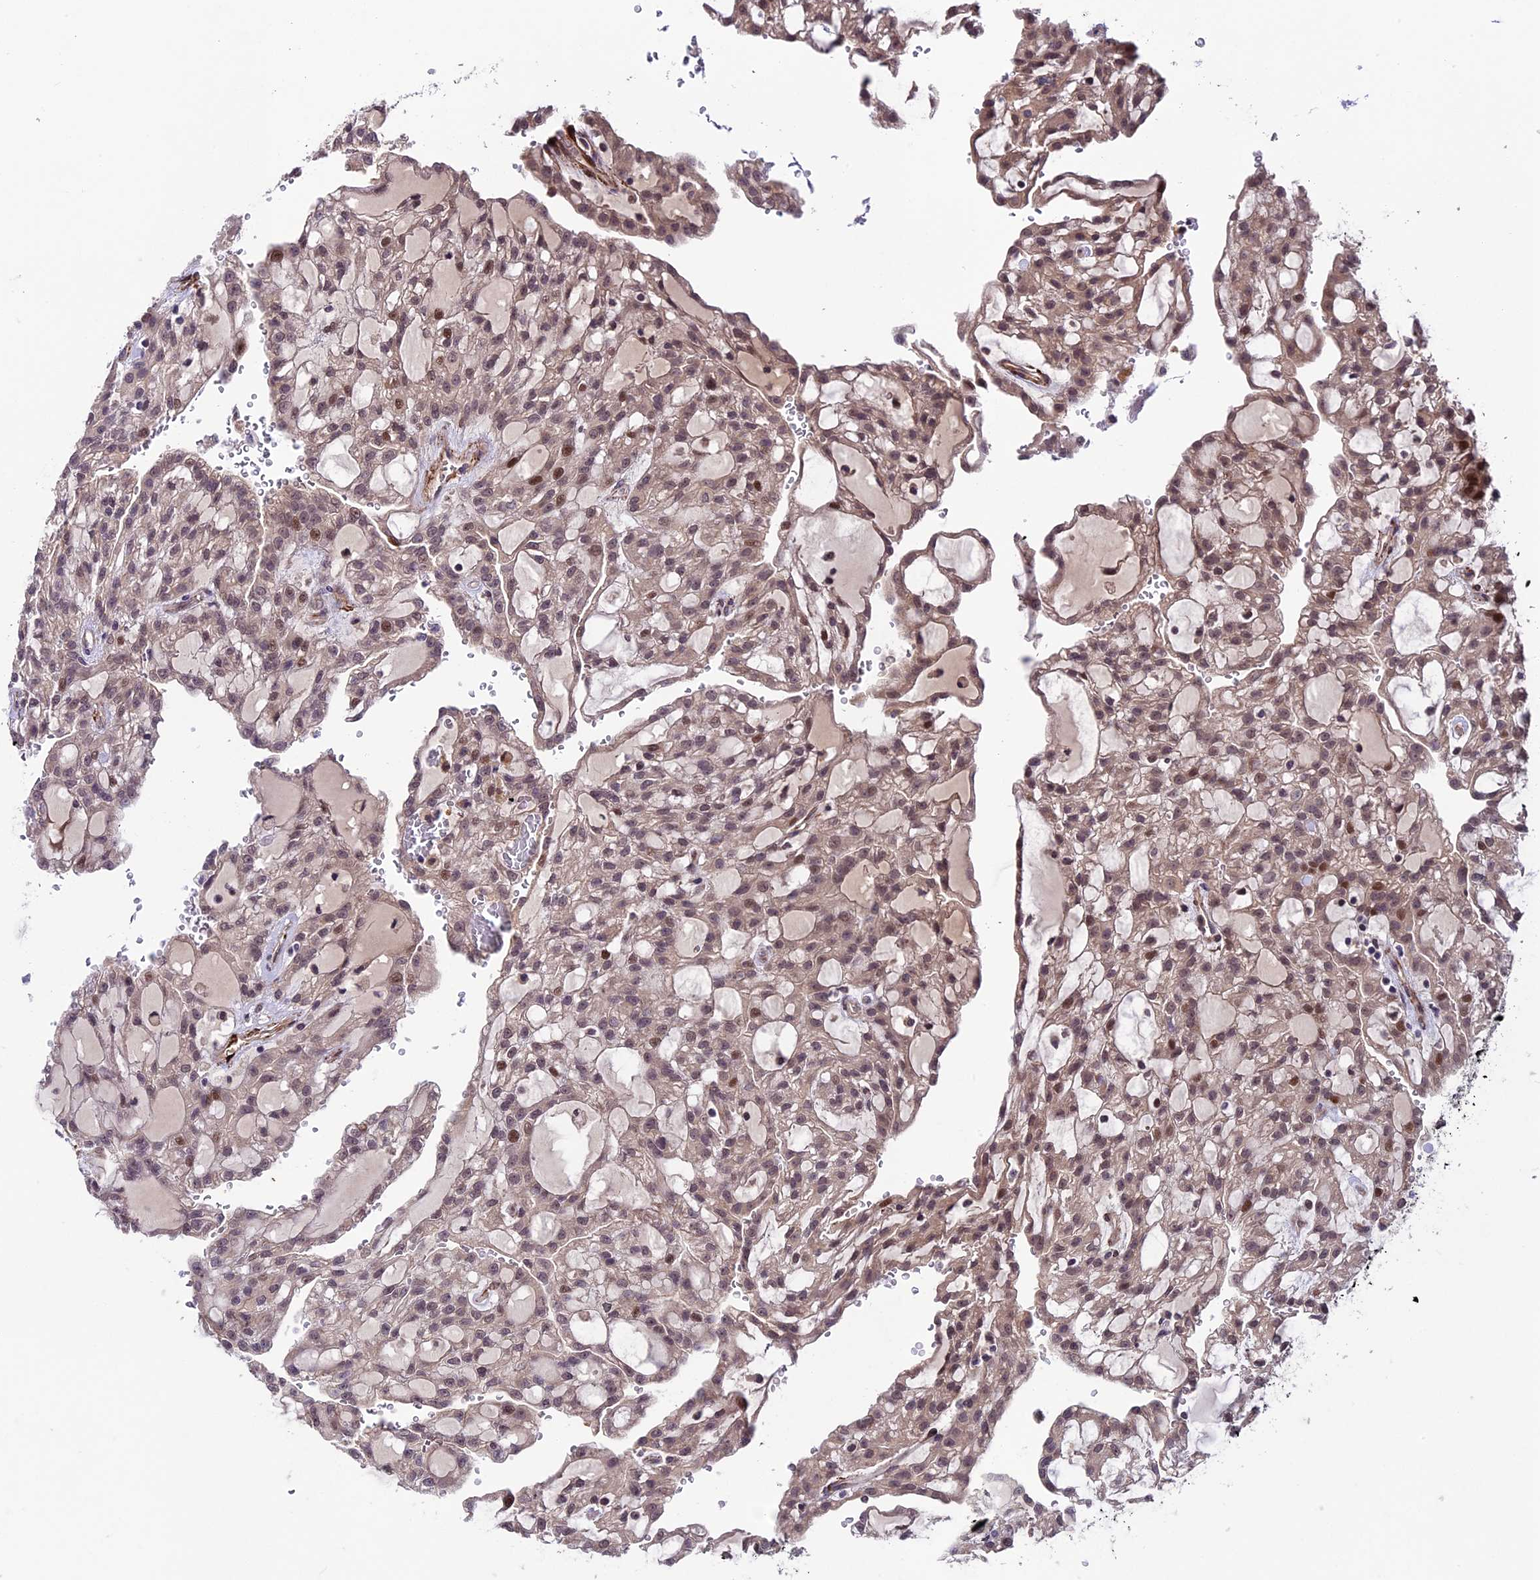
{"staining": {"intensity": "weak", "quantity": ">75%", "location": "cytoplasmic/membranous,nuclear"}, "tissue": "renal cancer", "cell_type": "Tumor cells", "image_type": "cancer", "snomed": [{"axis": "morphology", "description": "Adenocarcinoma, NOS"}, {"axis": "topography", "description": "Kidney"}], "caption": "This is an image of IHC staining of adenocarcinoma (renal), which shows weak positivity in the cytoplasmic/membranous and nuclear of tumor cells.", "gene": "SIPA1L3", "patient": {"sex": "male", "age": 63}}